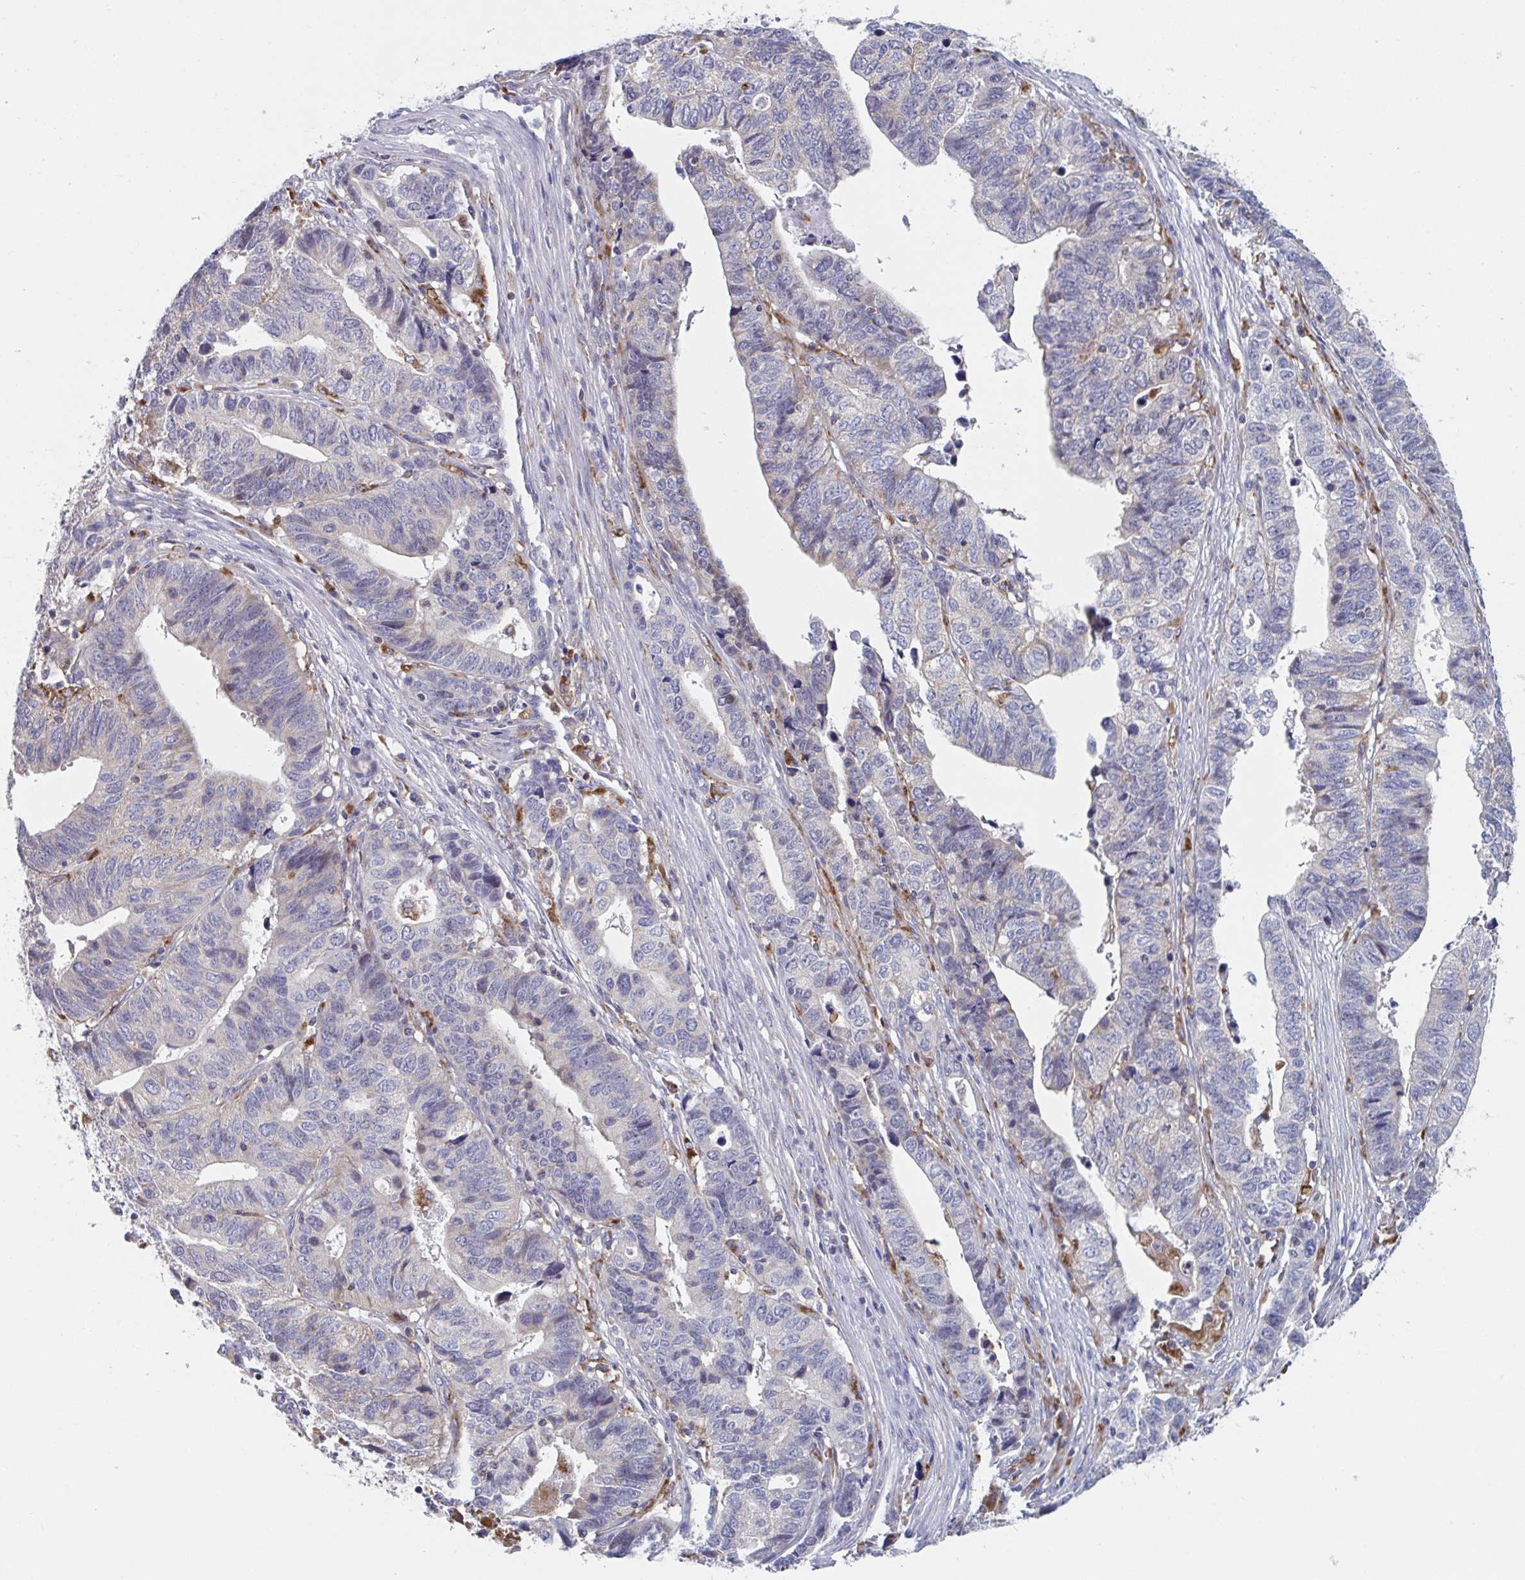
{"staining": {"intensity": "negative", "quantity": "none", "location": "none"}, "tissue": "stomach cancer", "cell_type": "Tumor cells", "image_type": "cancer", "snomed": [{"axis": "morphology", "description": "Adenocarcinoma, NOS"}, {"axis": "topography", "description": "Stomach, upper"}], "caption": "The IHC micrograph has no significant staining in tumor cells of stomach cancer (adenocarcinoma) tissue.", "gene": "NIPSNAP1", "patient": {"sex": "female", "age": 67}}